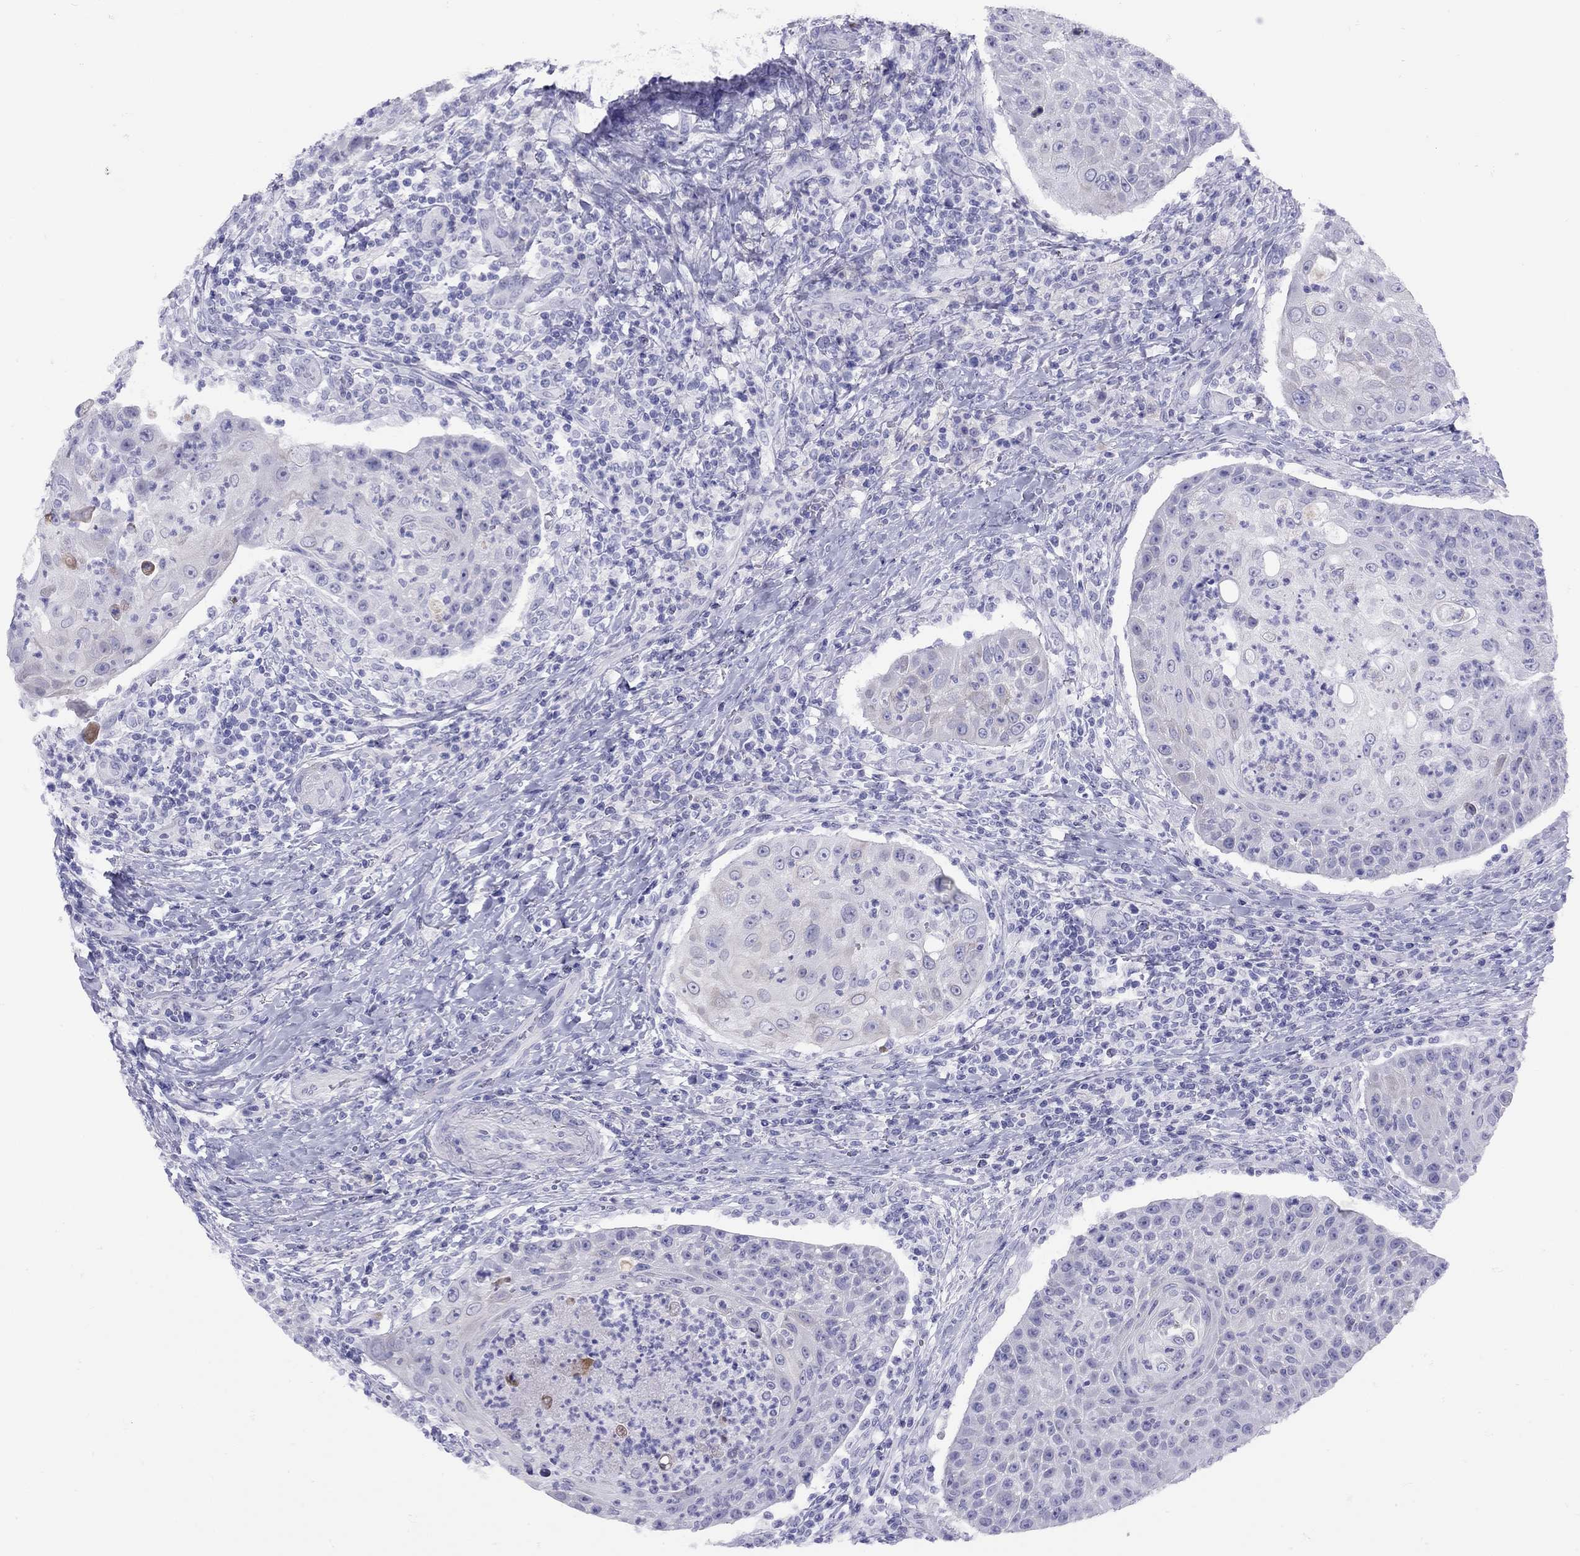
{"staining": {"intensity": "negative", "quantity": "none", "location": "none"}, "tissue": "head and neck cancer", "cell_type": "Tumor cells", "image_type": "cancer", "snomed": [{"axis": "morphology", "description": "Squamous cell carcinoma, NOS"}, {"axis": "topography", "description": "Head-Neck"}], "caption": "The immunohistochemistry photomicrograph has no significant positivity in tumor cells of head and neck cancer (squamous cell carcinoma) tissue.", "gene": "GRIA2", "patient": {"sex": "male", "age": 69}}